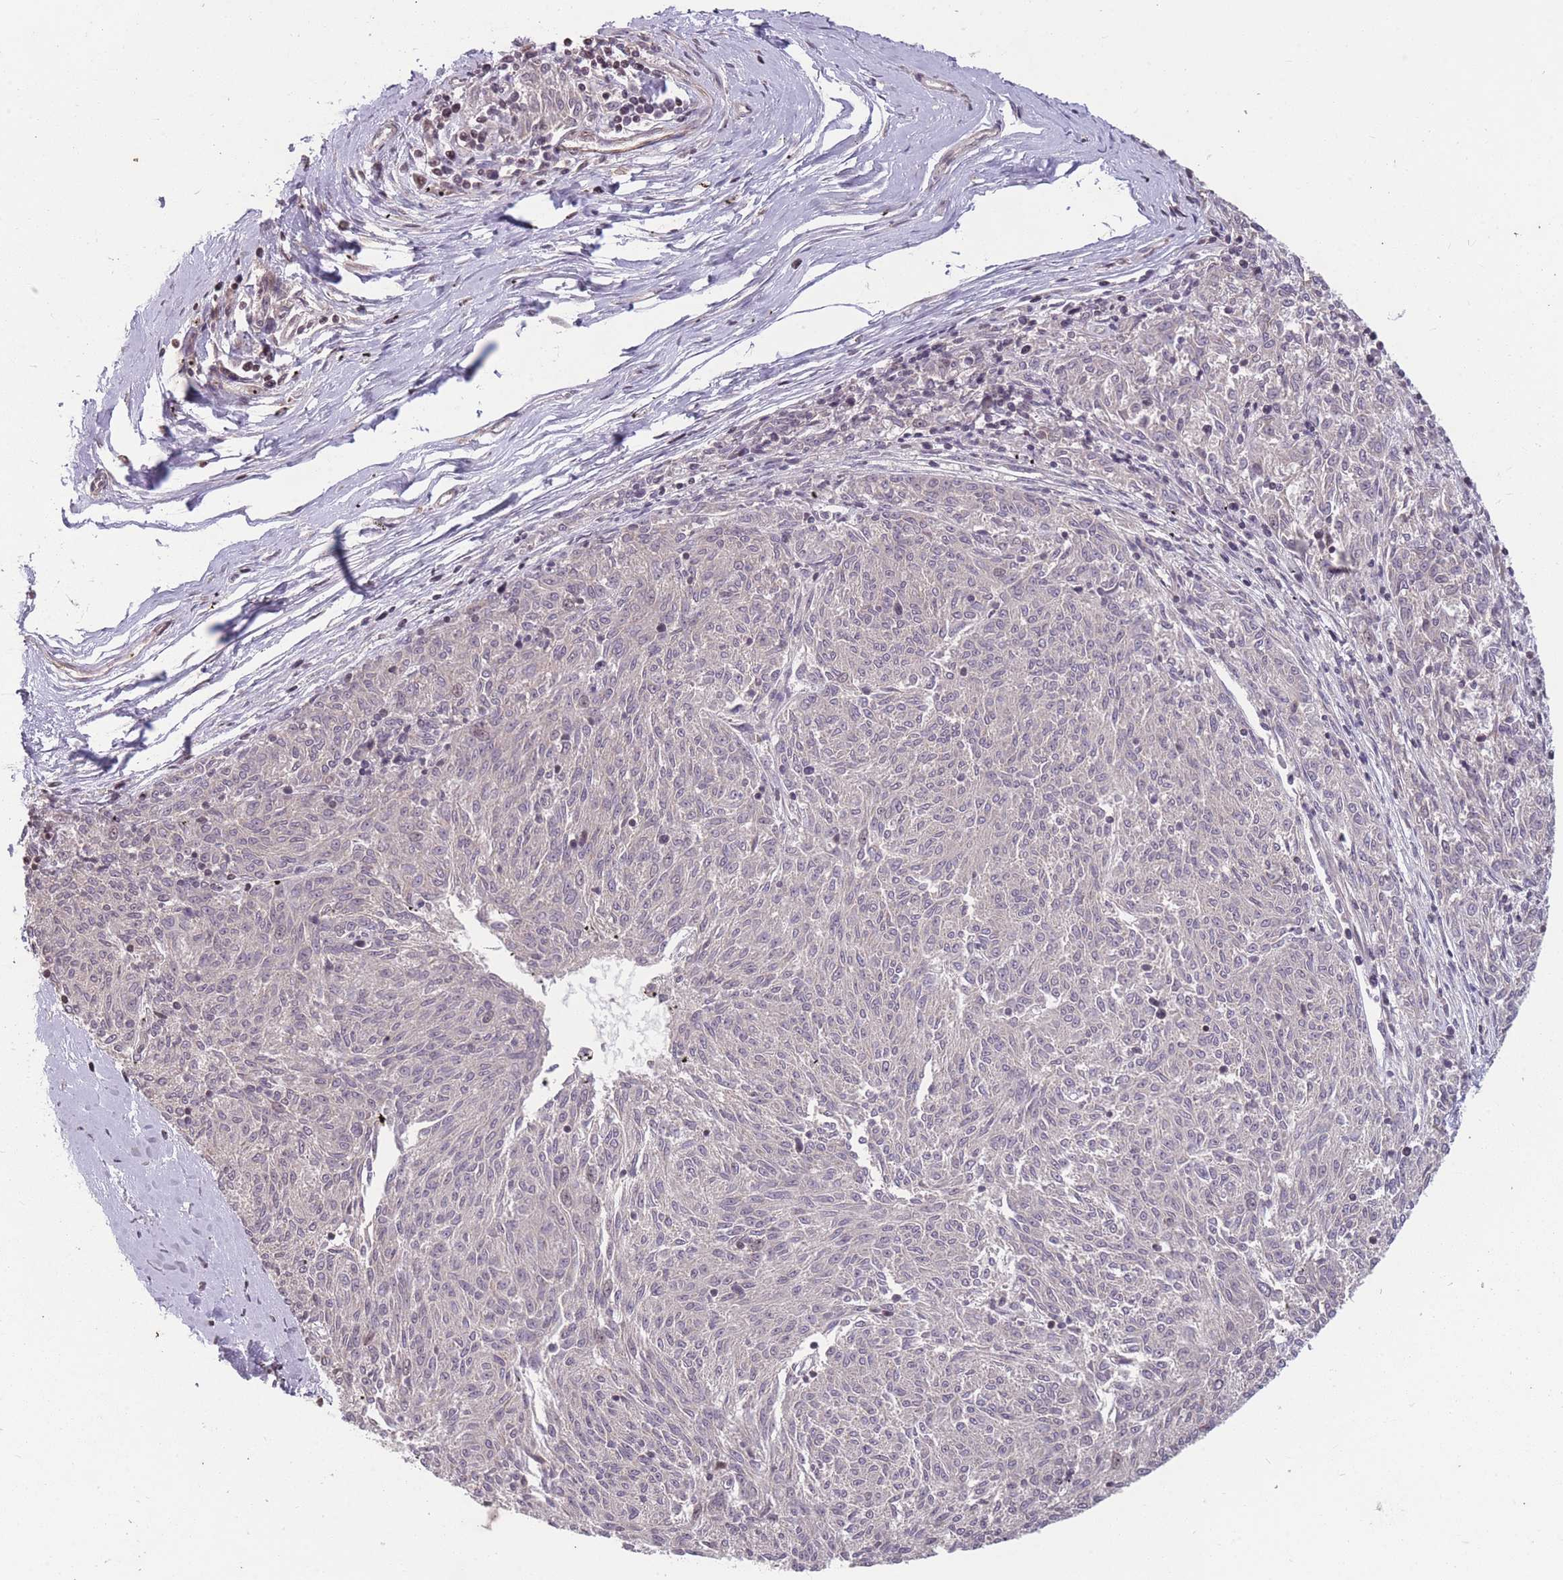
{"staining": {"intensity": "negative", "quantity": "none", "location": "none"}, "tissue": "melanoma", "cell_type": "Tumor cells", "image_type": "cancer", "snomed": [{"axis": "morphology", "description": "Malignant melanoma, NOS"}, {"axis": "topography", "description": "Skin"}], "caption": "DAB (3,3'-diaminobenzidine) immunohistochemical staining of human malignant melanoma exhibits no significant positivity in tumor cells.", "gene": "GGT5", "patient": {"sex": "female", "age": 72}}